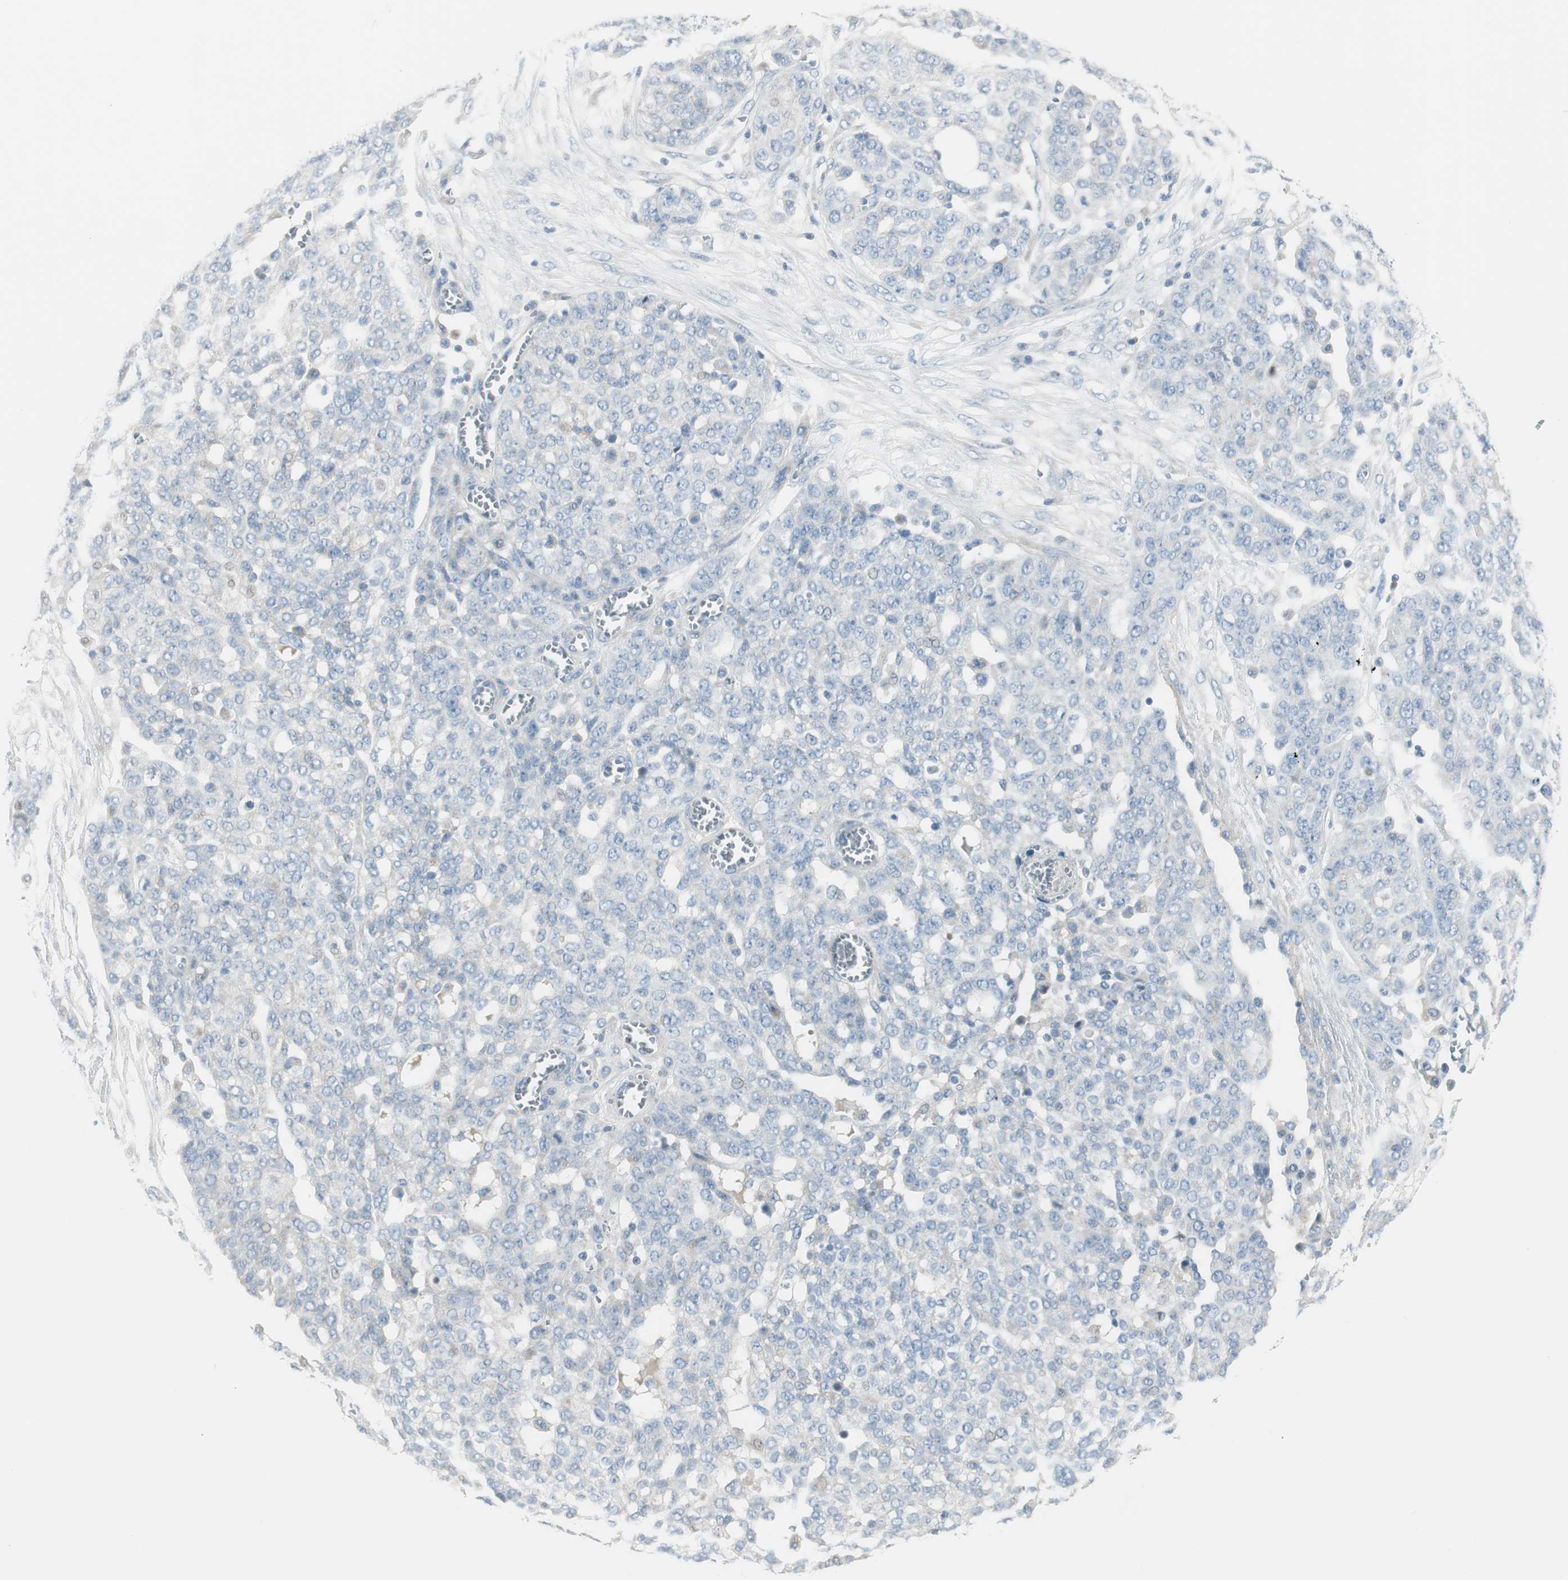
{"staining": {"intensity": "negative", "quantity": "none", "location": "none"}, "tissue": "ovarian cancer", "cell_type": "Tumor cells", "image_type": "cancer", "snomed": [{"axis": "morphology", "description": "Cystadenocarcinoma, serous, NOS"}, {"axis": "topography", "description": "Soft tissue"}, {"axis": "topography", "description": "Ovary"}], "caption": "Immunohistochemistry photomicrograph of human ovarian serous cystadenocarcinoma stained for a protein (brown), which displays no staining in tumor cells.", "gene": "CACNA2D1", "patient": {"sex": "female", "age": 57}}